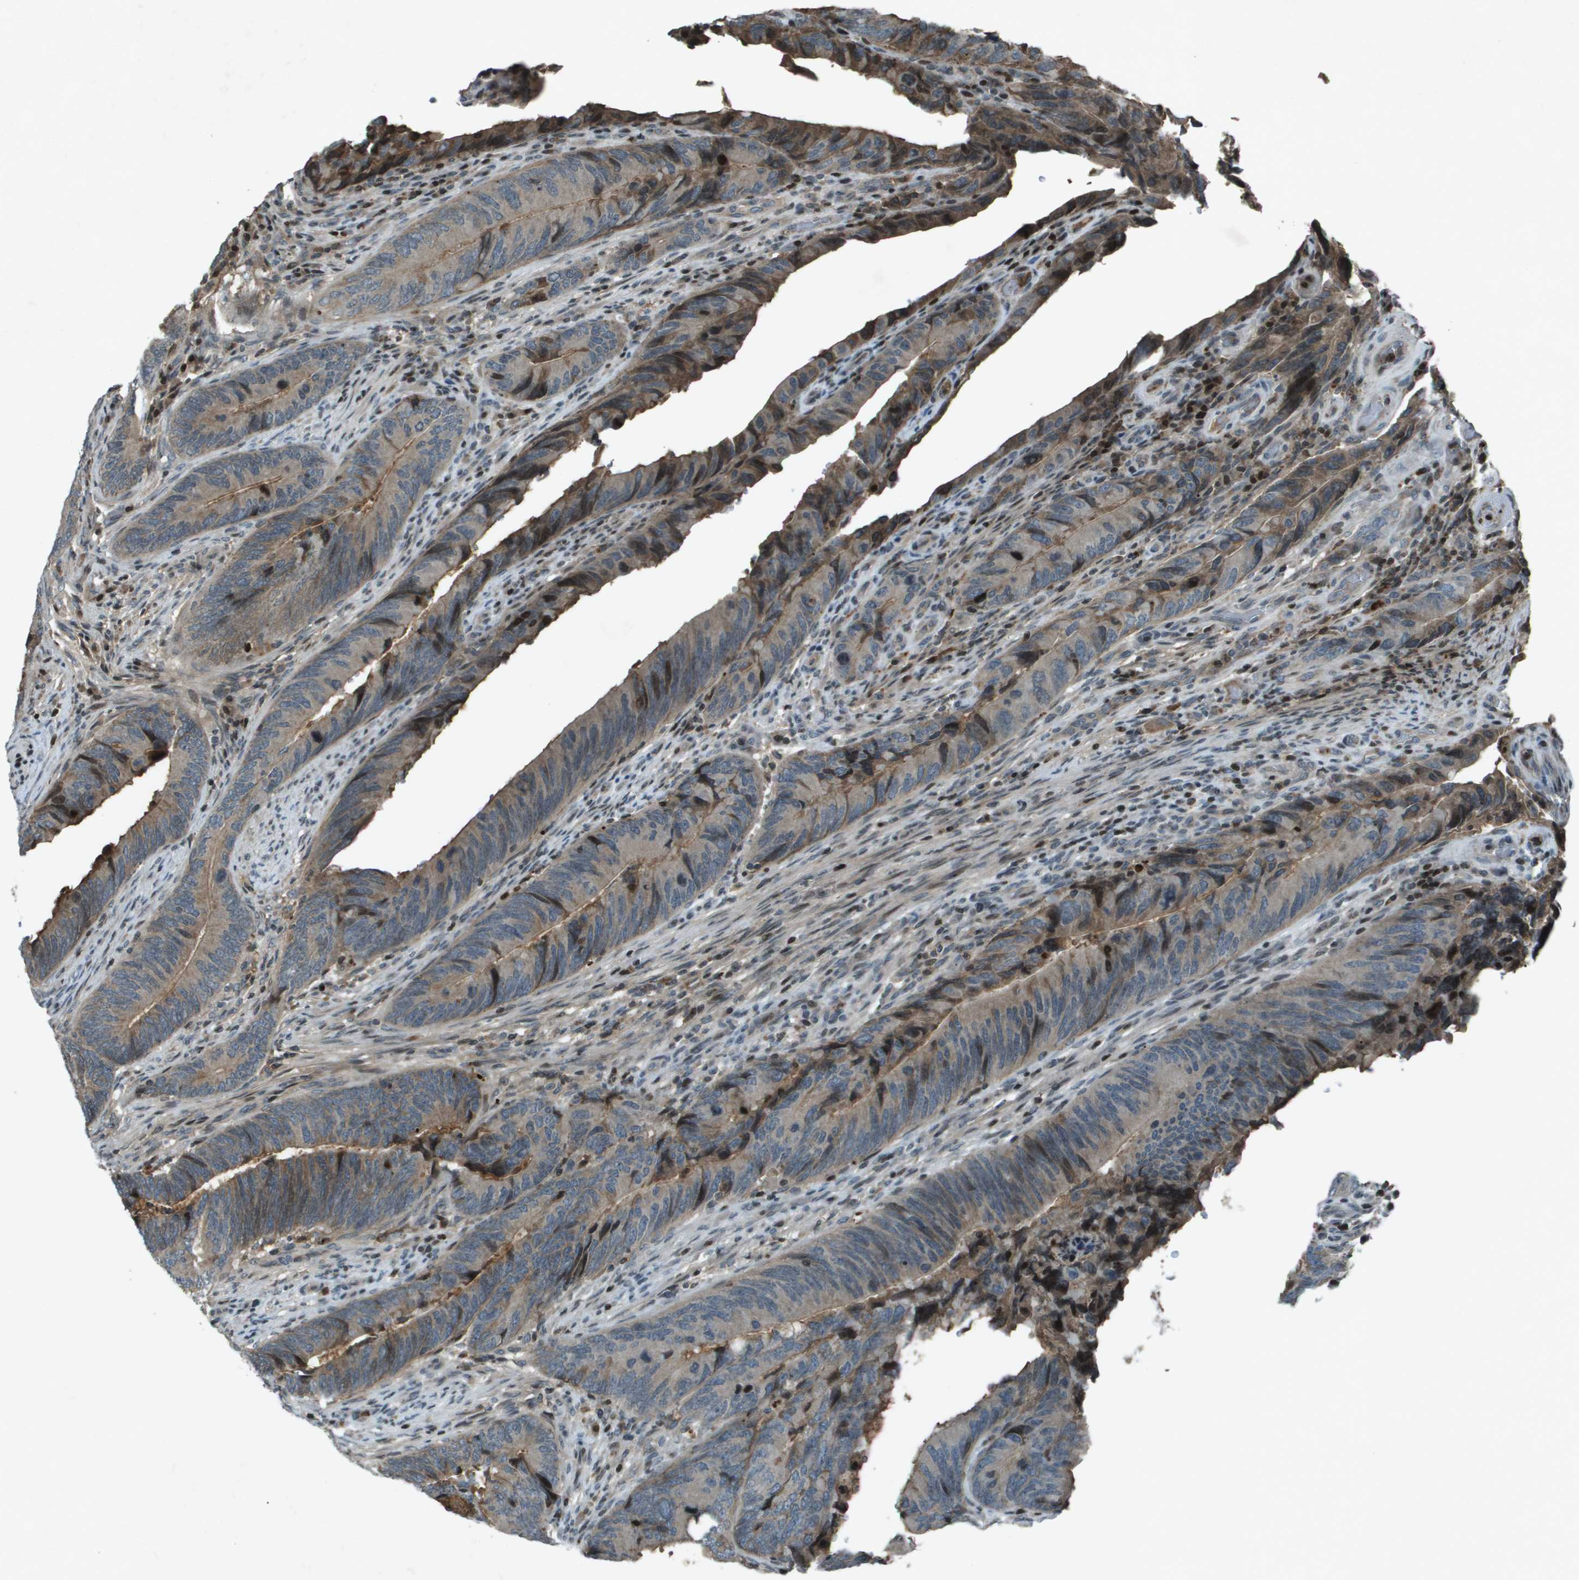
{"staining": {"intensity": "weak", "quantity": "<25%", "location": "cytoplasmic/membranous"}, "tissue": "colorectal cancer", "cell_type": "Tumor cells", "image_type": "cancer", "snomed": [{"axis": "morphology", "description": "Normal tissue, NOS"}, {"axis": "morphology", "description": "Adenocarcinoma, NOS"}, {"axis": "topography", "description": "Colon"}], "caption": "High power microscopy image of an immunohistochemistry (IHC) histopathology image of adenocarcinoma (colorectal), revealing no significant expression in tumor cells.", "gene": "CXCL12", "patient": {"sex": "male", "age": 56}}